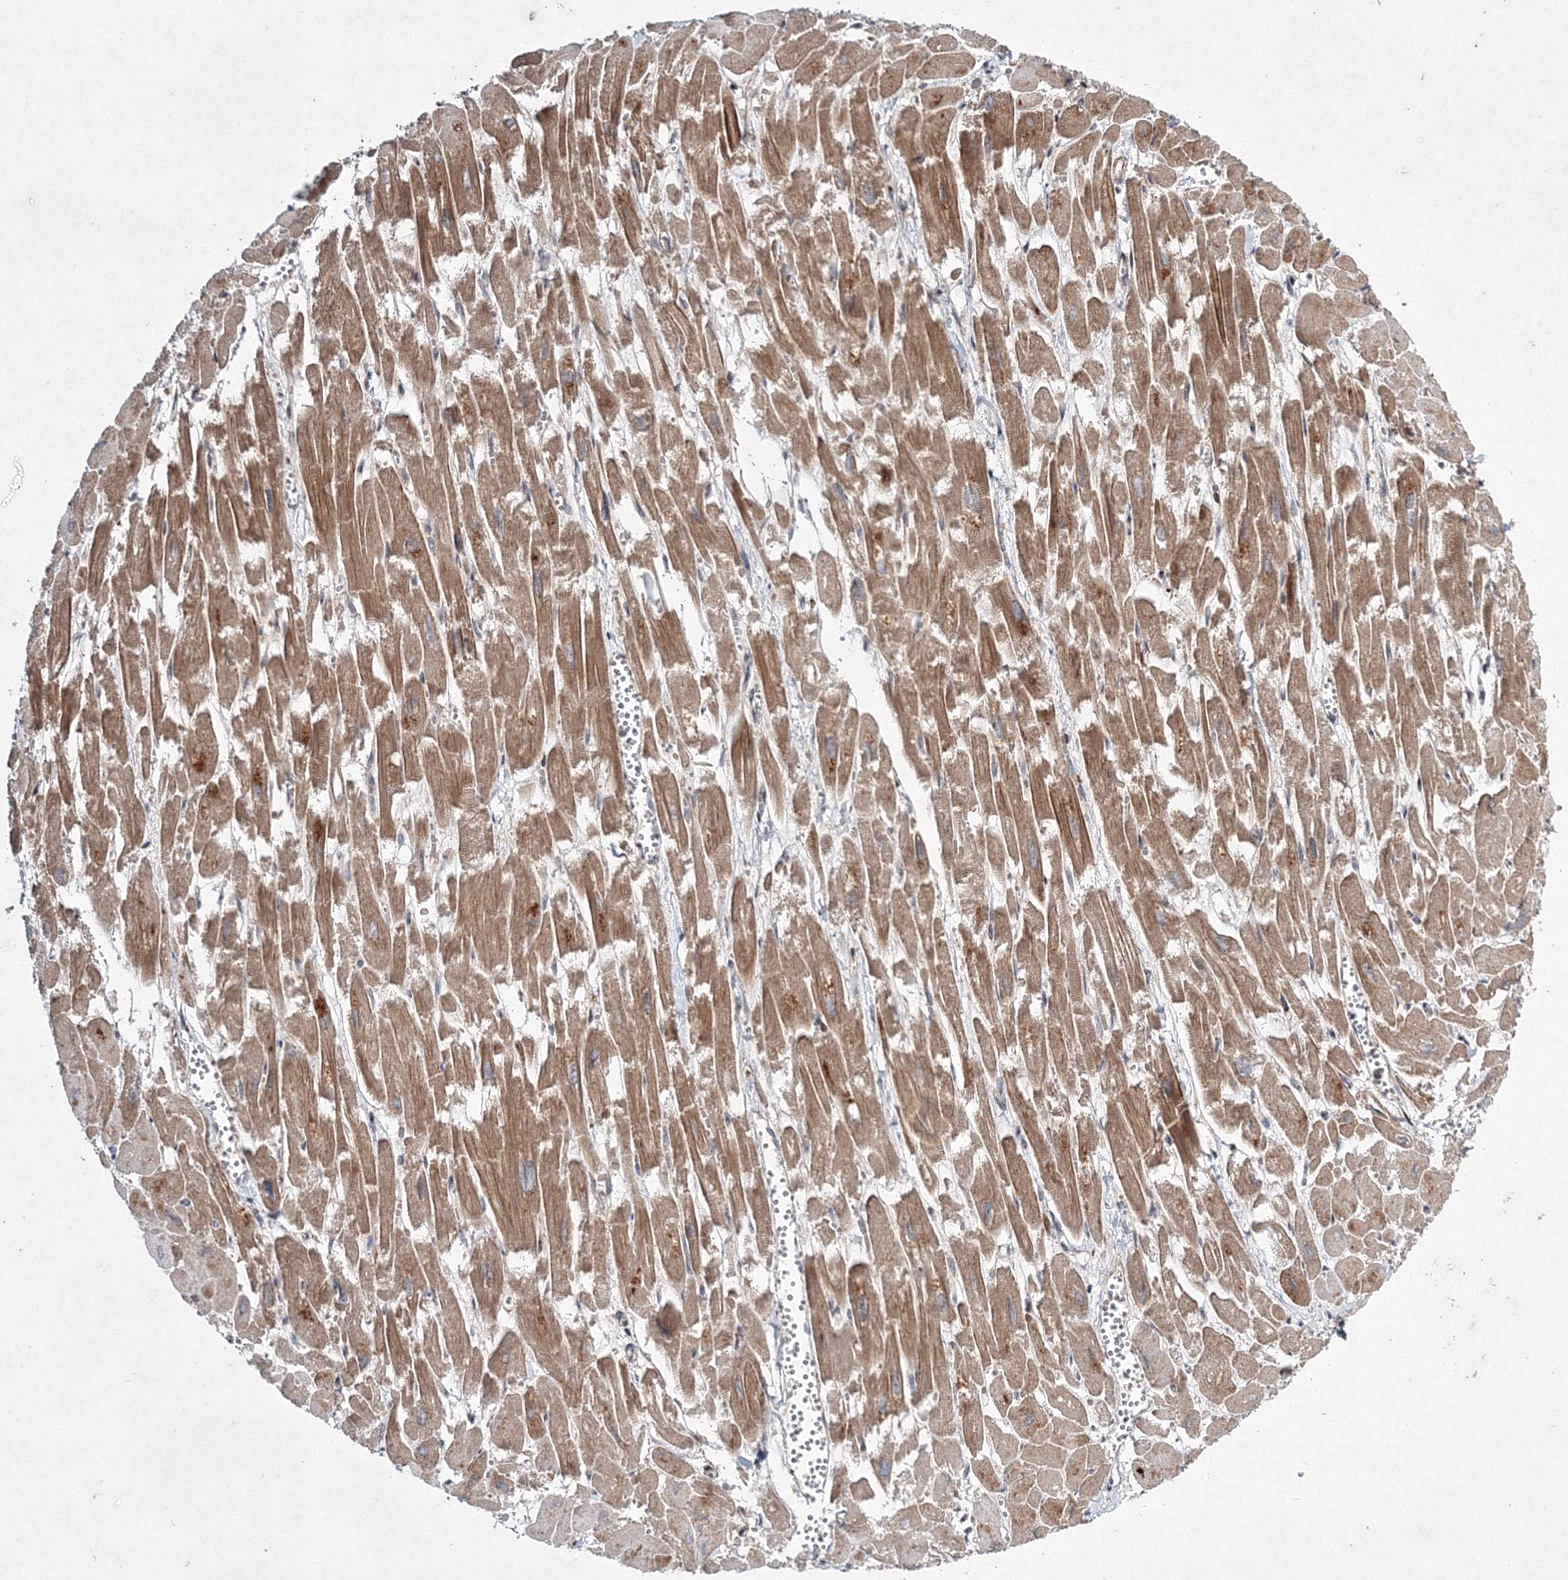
{"staining": {"intensity": "moderate", "quantity": ">75%", "location": "cytoplasmic/membranous"}, "tissue": "heart muscle", "cell_type": "Cardiomyocytes", "image_type": "normal", "snomed": [{"axis": "morphology", "description": "Normal tissue, NOS"}, {"axis": "topography", "description": "Heart"}], "caption": "Heart muscle stained for a protein (brown) reveals moderate cytoplasmic/membranous positive staining in about >75% of cardiomyocytes.", "gene": "RANBP3L", "patient": {"sex": "male", "age": 54}}